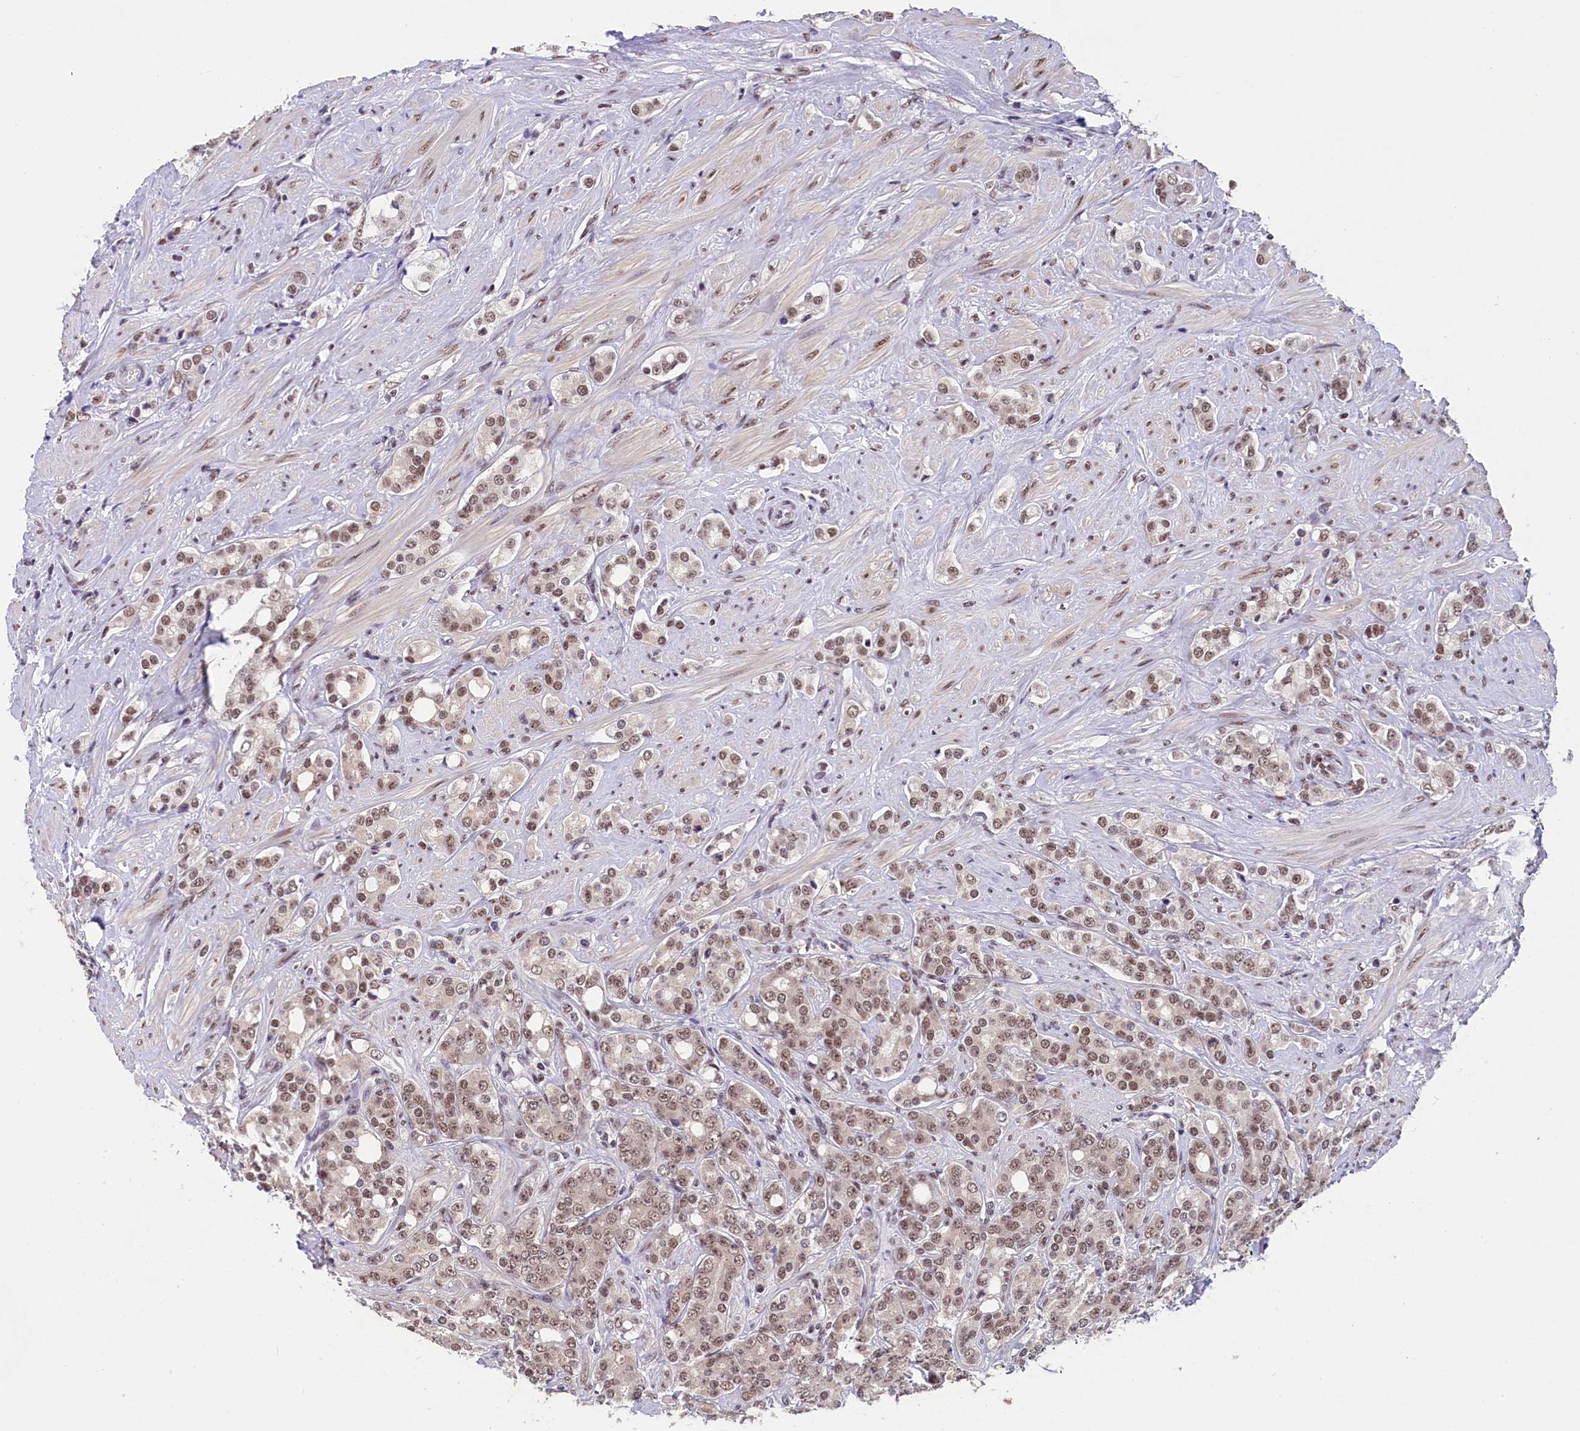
{"staining": {"intensity": "moderate", "quantity": ">75%", "location": "nuclear"}, "tissue": "prostate cancer", "cell_type": "Tumor cells", "image_type": "cancer", "snomed": [{"axis": "morphology", "description": "Adenocarcinoma, High grade"}, {"axis": "topography", "description": "Prostate"}], "caption": "Protein expression analysis of human prostate adenocarcinoma (high-grade) reveals moderate nuclear staining in approximately >75% of tumor cells.", "gene": "ZC3H4", "patient": {"sex": "male", "age": 62}}